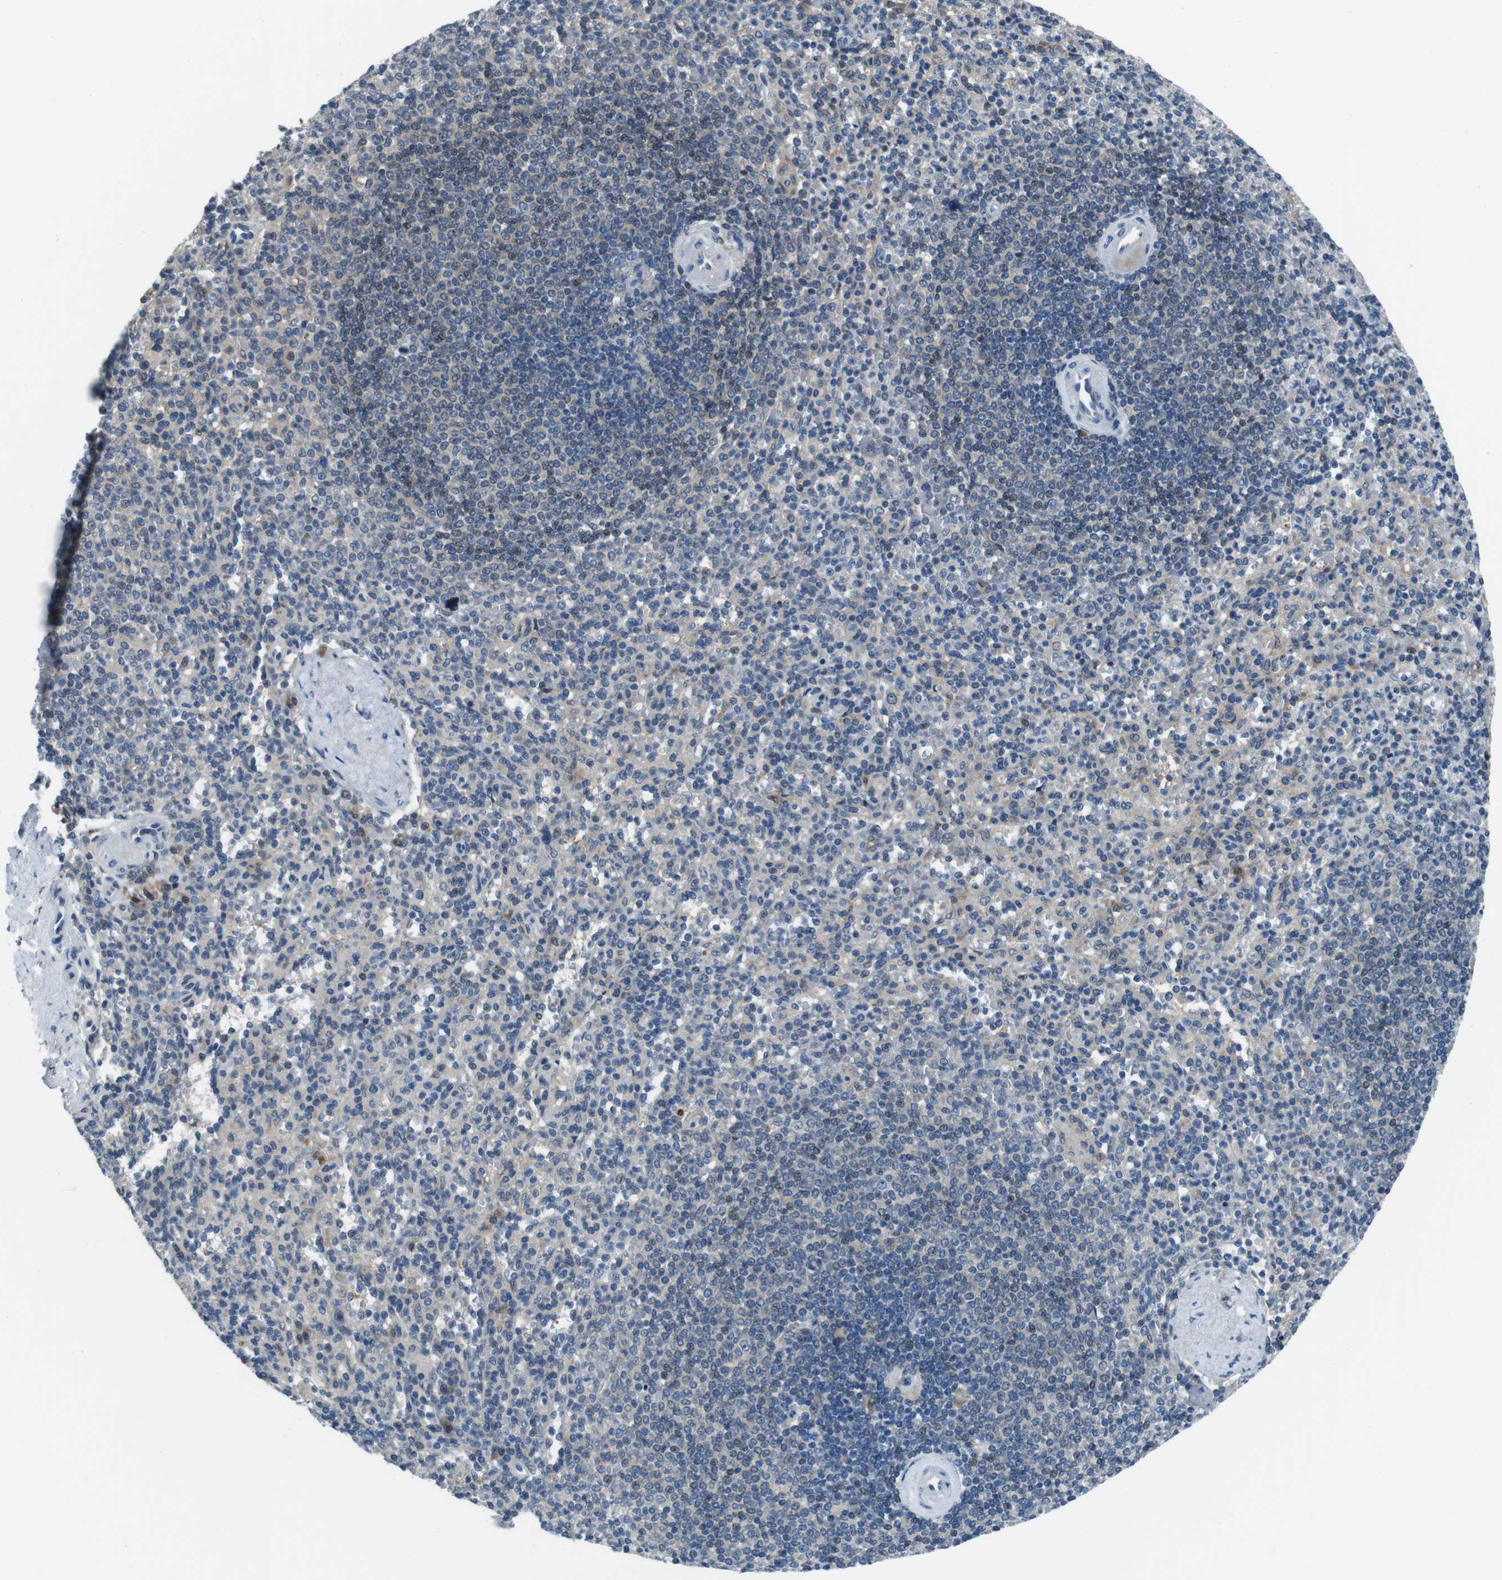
{"staining": {"intensity": "weak", "quantity": "<25%", "location": "cytoplasmic/membranous"}, "tissue": "spleen", "cell_type": "Cells in red pulp", "image_type": "normal", "snomed": [{"axis": "morphology", "description": "Normal tissue, NOS"}, {"axis": "topography", "description": "Spleen"}], "caption": "Image shows no protein staining in cells in red pulp of normal spleen.", "gene": "LRP5", "patient": {"sex": "female", "age": 74}}